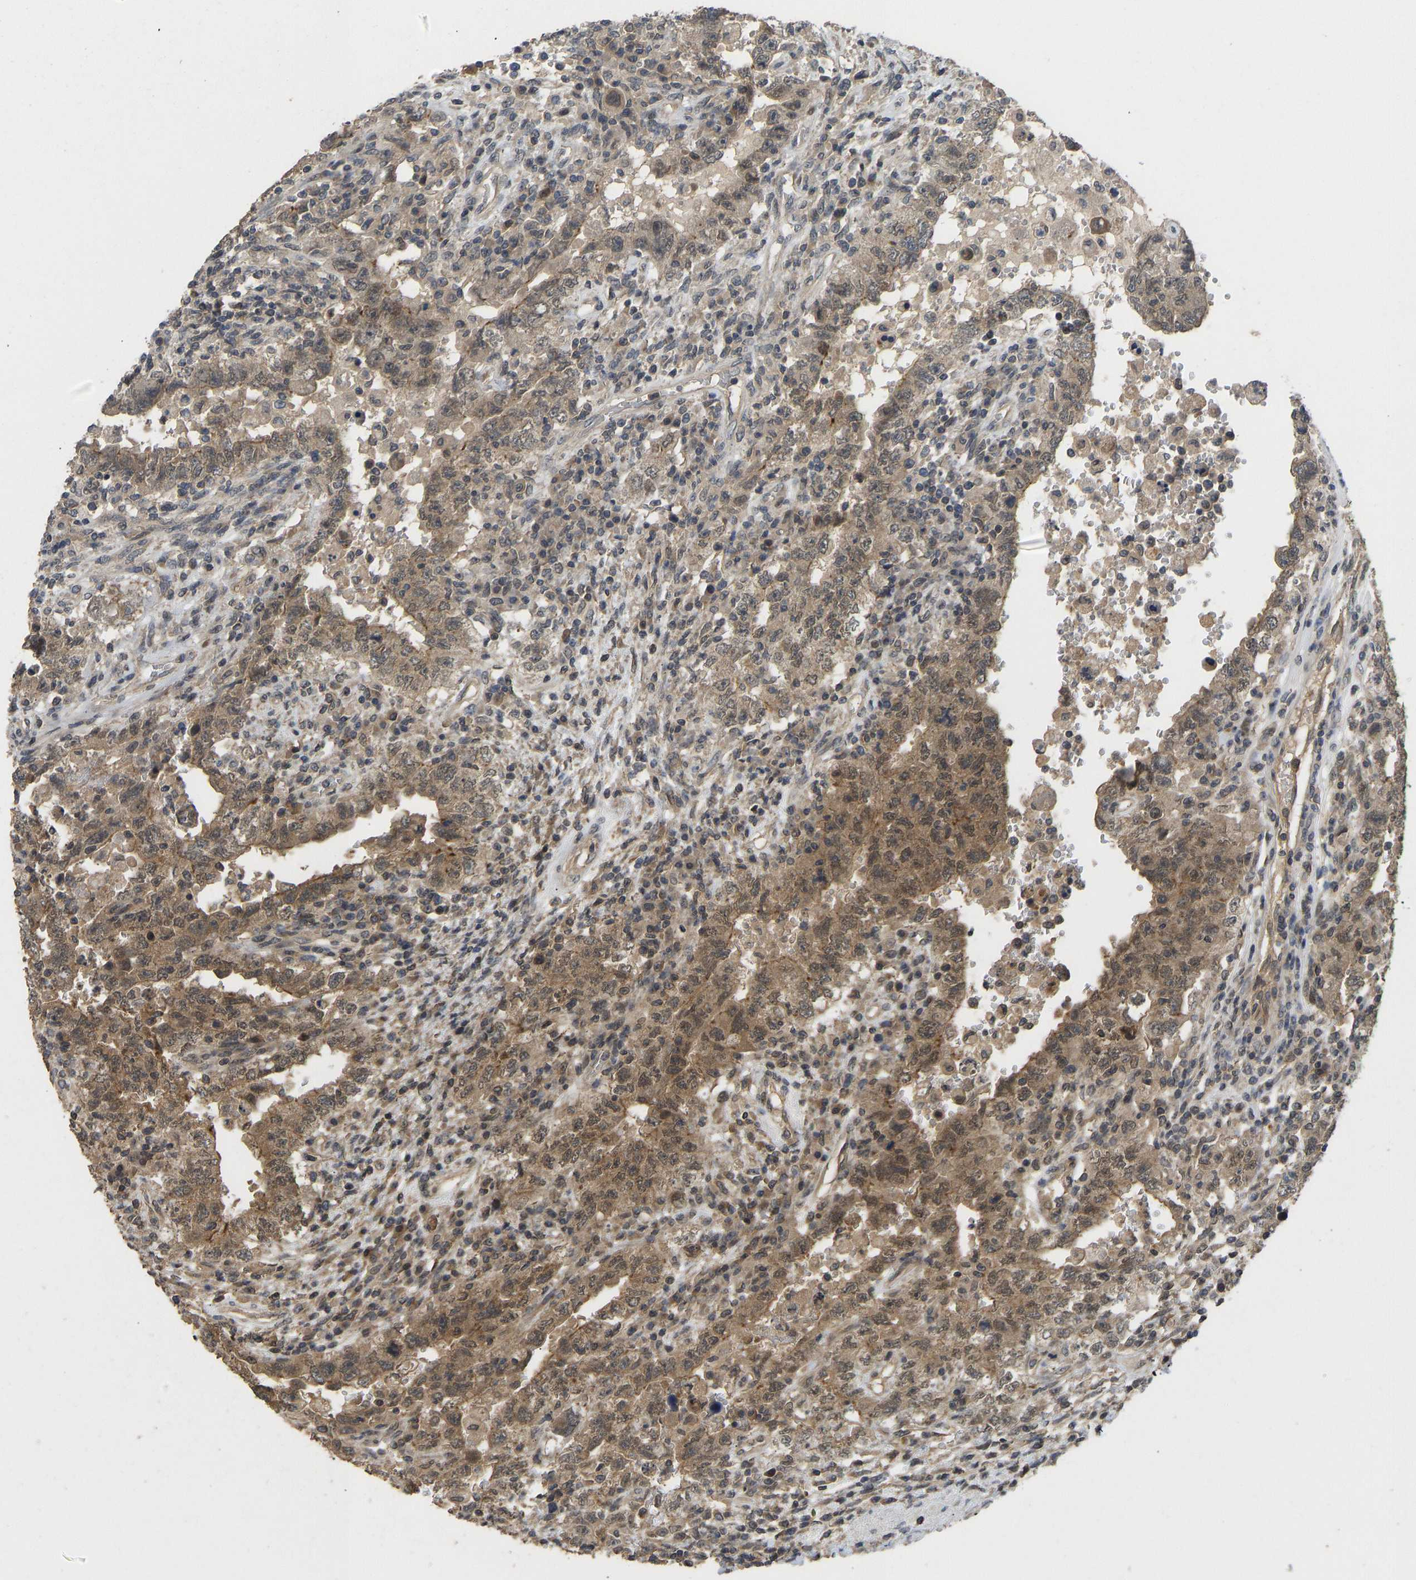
{"staining": {"intensity": "moderate", "quantity": ">75%", "location": "cytoplasmic/membranous"}, "tissue": "testis cancer", "cell_type": "Tumor cells", "image_type": "cancer", "snomed": [{"axis": "morphology", "description": "Carcinoma, Embryonal, NOS"}, {"axis": "topography", "description": "Testis"}], "caption": "There is medium levels of moderate cytoplasmic/membranous staining in tumor cells of testis cancer, as demonstrated by immunohistochemical staining (brown color).", "gene": "NDRG3", "patient": {"sex": "male", "age": 26}}